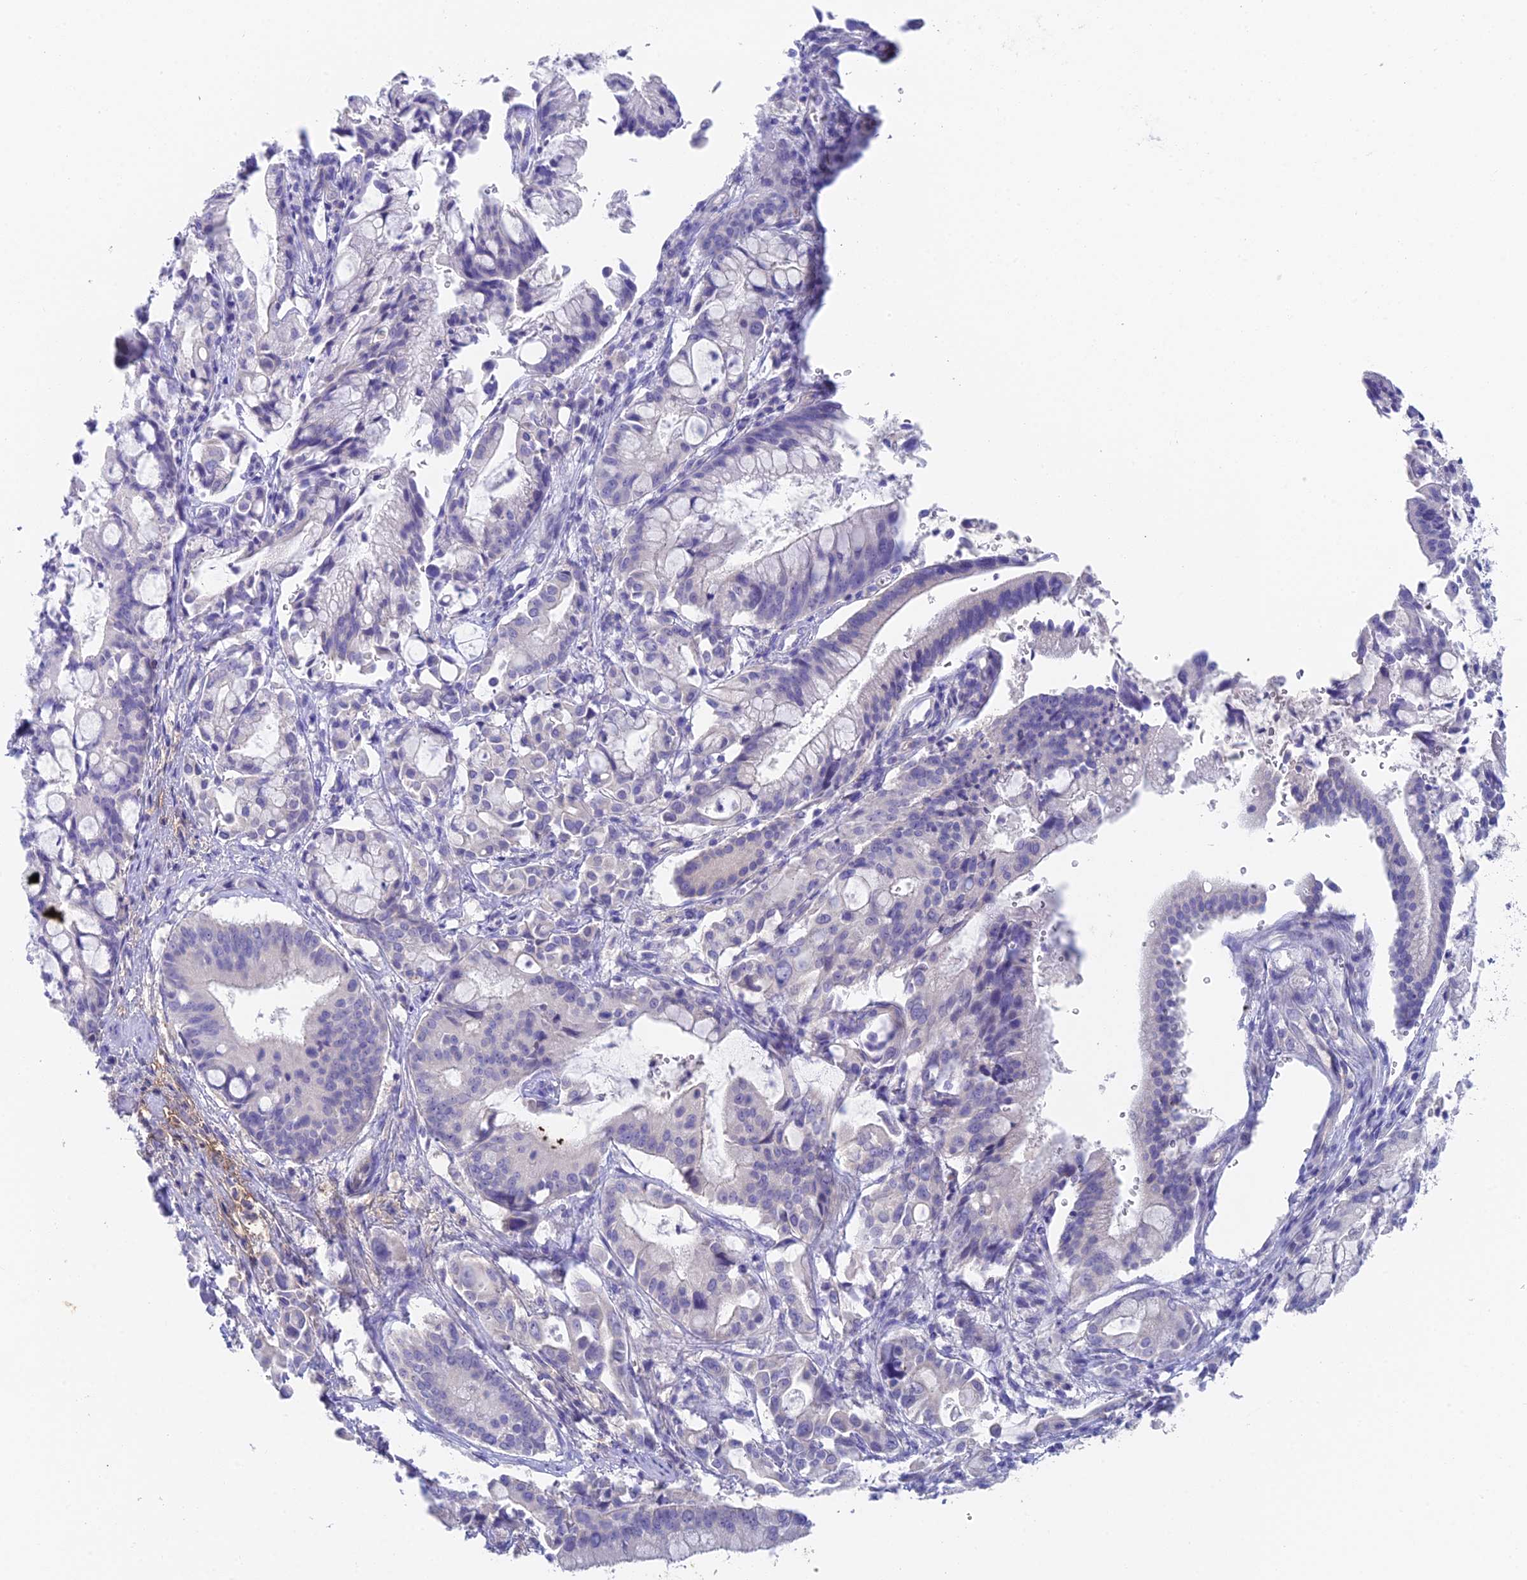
{"staining": {"intensity": "negative", "quantity": "none", "location": "none"}, "tissue": "pancreatic cancer", "cell_type": "Tumor cells", "image_type": "cancer", "snomed": [{"axis": "morphology", "description": "Adenocarcinoma, NOS"}, {"axis": "topography", "description": "Pancreas"}], "caption": "Immunohistochemical staining of pancreatic cancer (adenocarcinoma) shows no significant positivity in tumor cells.", "gene": "ADAMTS13", "patient": {"sex": "male", "age": 68}}